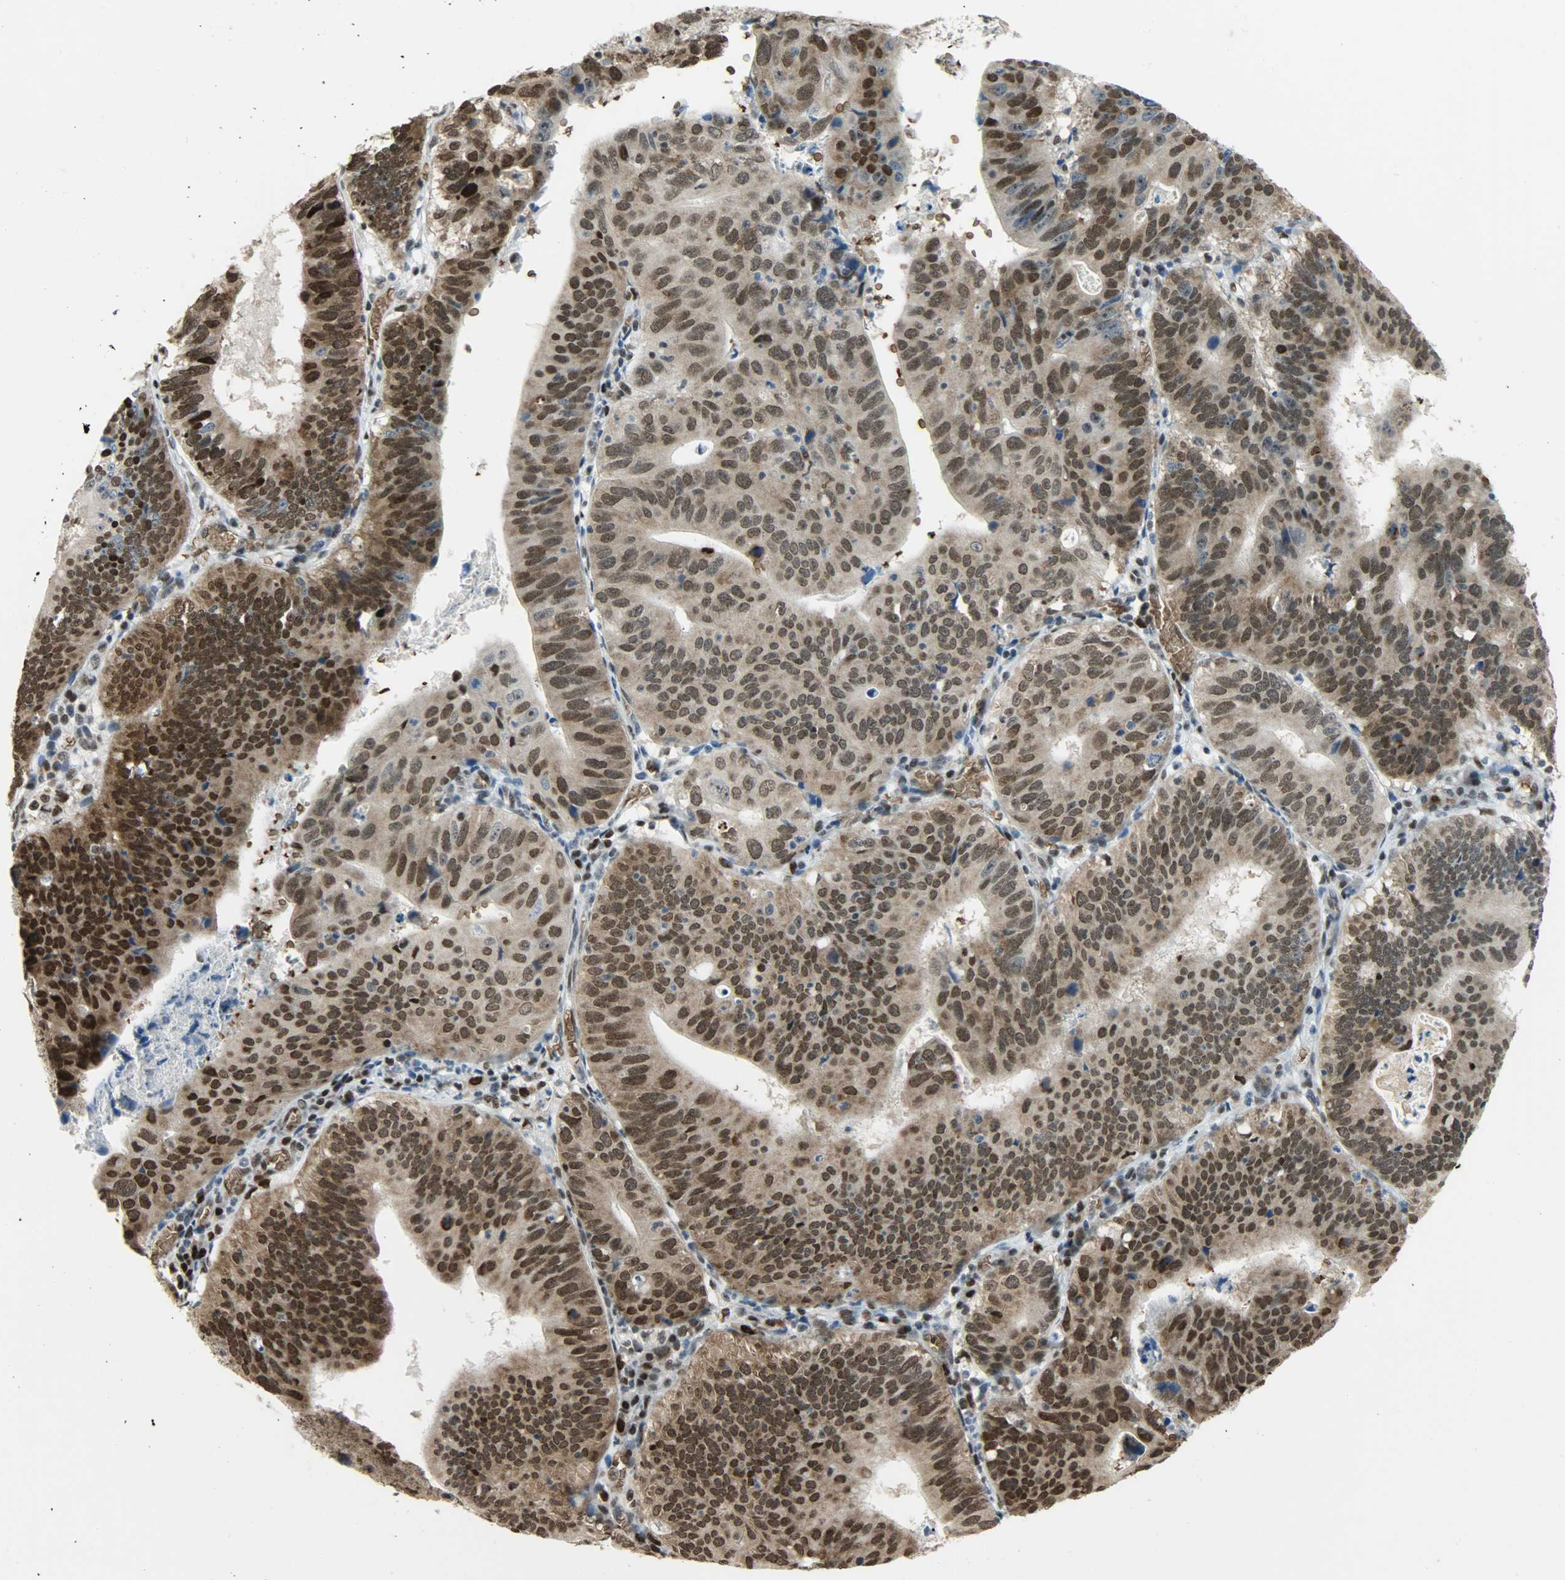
{"staining": {"intensity": "strong", "quantity": ">75%", "location": "cytoplasmic/membranous,nuclear"}, "tissue": "stomach cancer", "cell_type": "Tumor cells", "image_type": "cancer", "snomed": [{"axis": "morphology", "description": "Adenocarcinoma, NOS"}, {"axis": "topography", "description": "Stomach"}], "caption": "A high-resolution histopathology image shows IHC staining of stomach cancer, which displays strong cytoplasmic/membranous and nuclear staining in about >75% of tumor cells.", "gene": "SNAI1", "patient": {"sex": "male", "age": 59}}